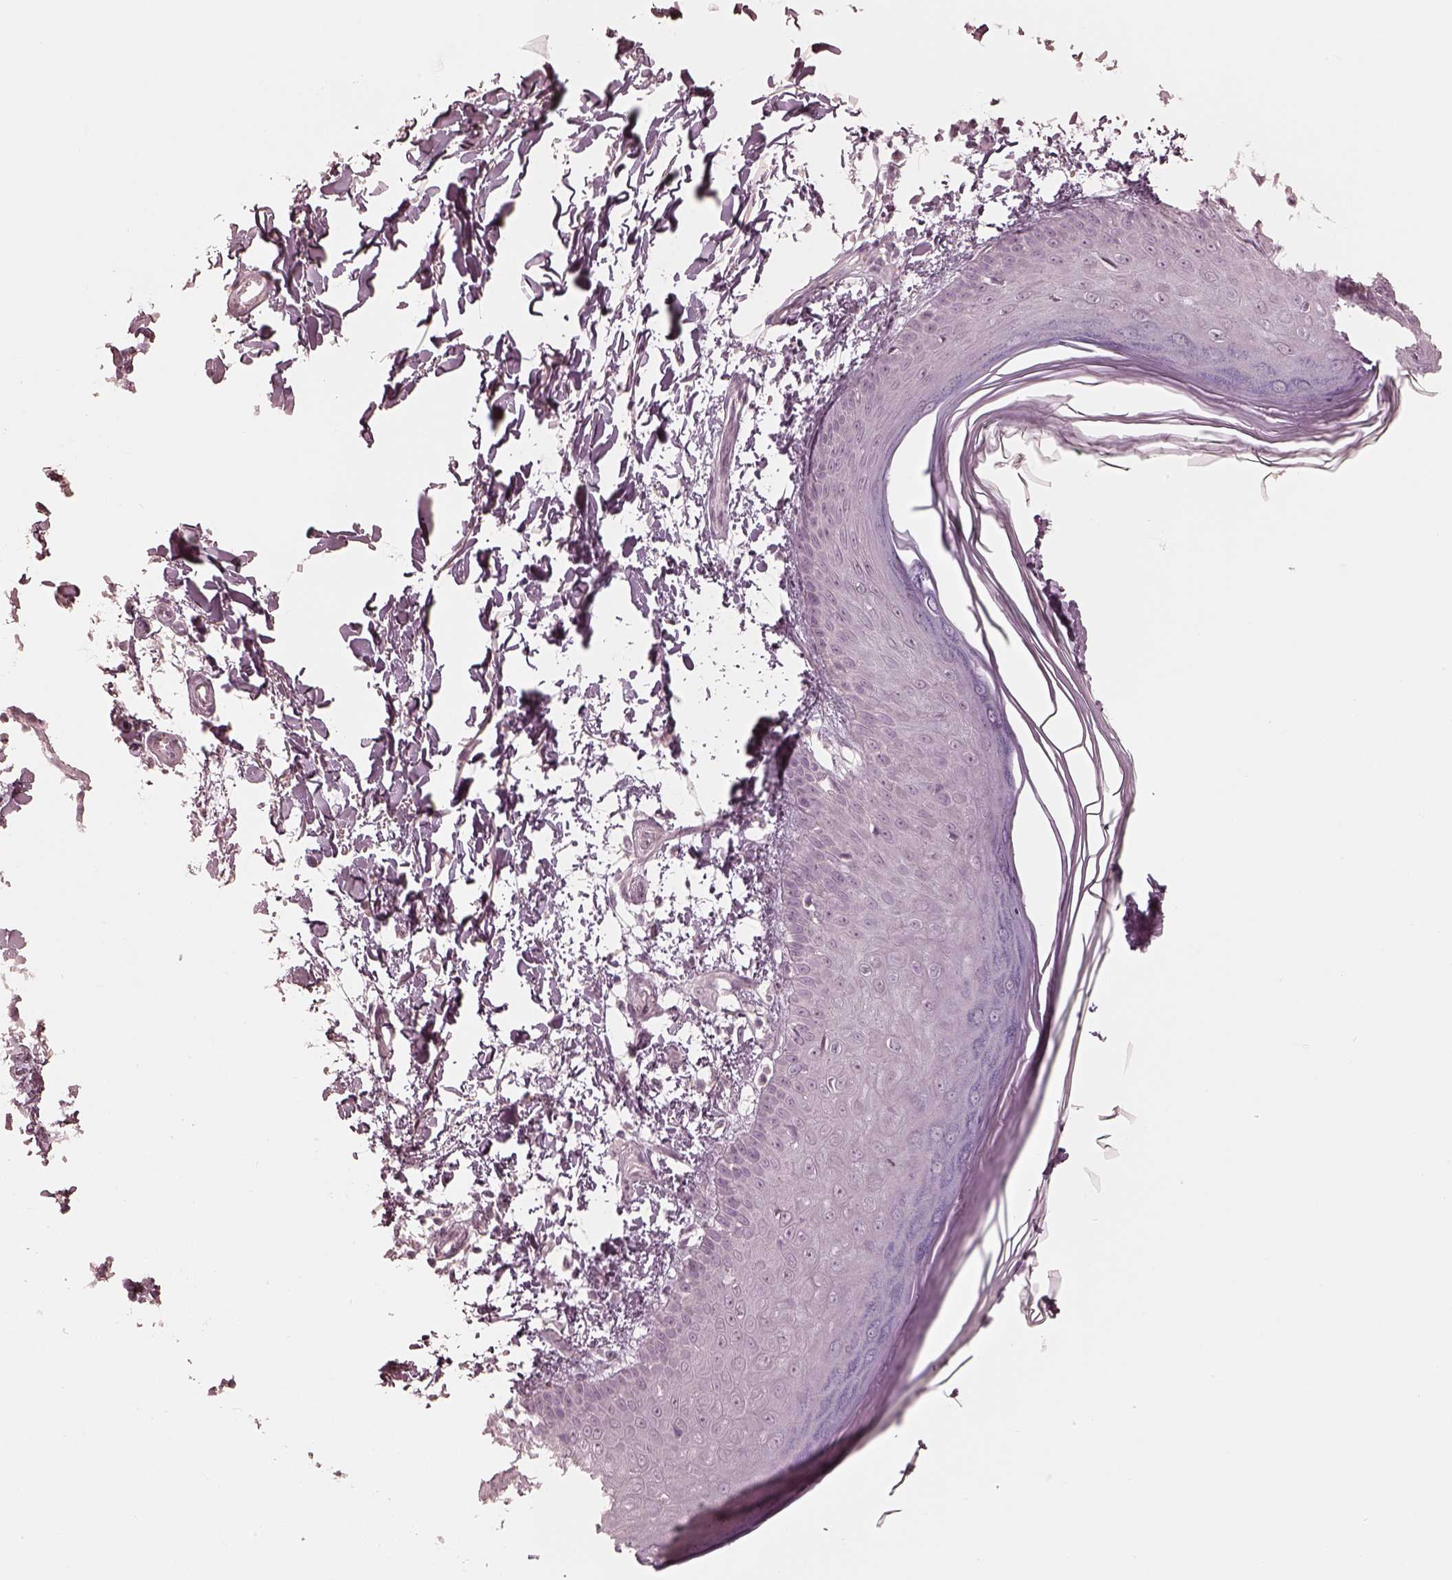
{"staining": {"intensity": "negative", "quantity": "none", "location": "none"}, "tissue": "skin", "cell_type": "Fibroblasts", "image_type": "normal", "snomed": [{"axis": "morphology", "description": "Normal tissue, NOS"}, {"axis": "topography", "description": "Skin"}], "caption": "There is no significant positivity in fibroblasts of skin. Brightfield microscopy of IHC stained with DAB (3,3'-diaminobenzidine) (brown) and hematoxylin (blue), captured at high magnification.", "gene": "ACACB", "patient": {"sex": "female", "age": 62}}